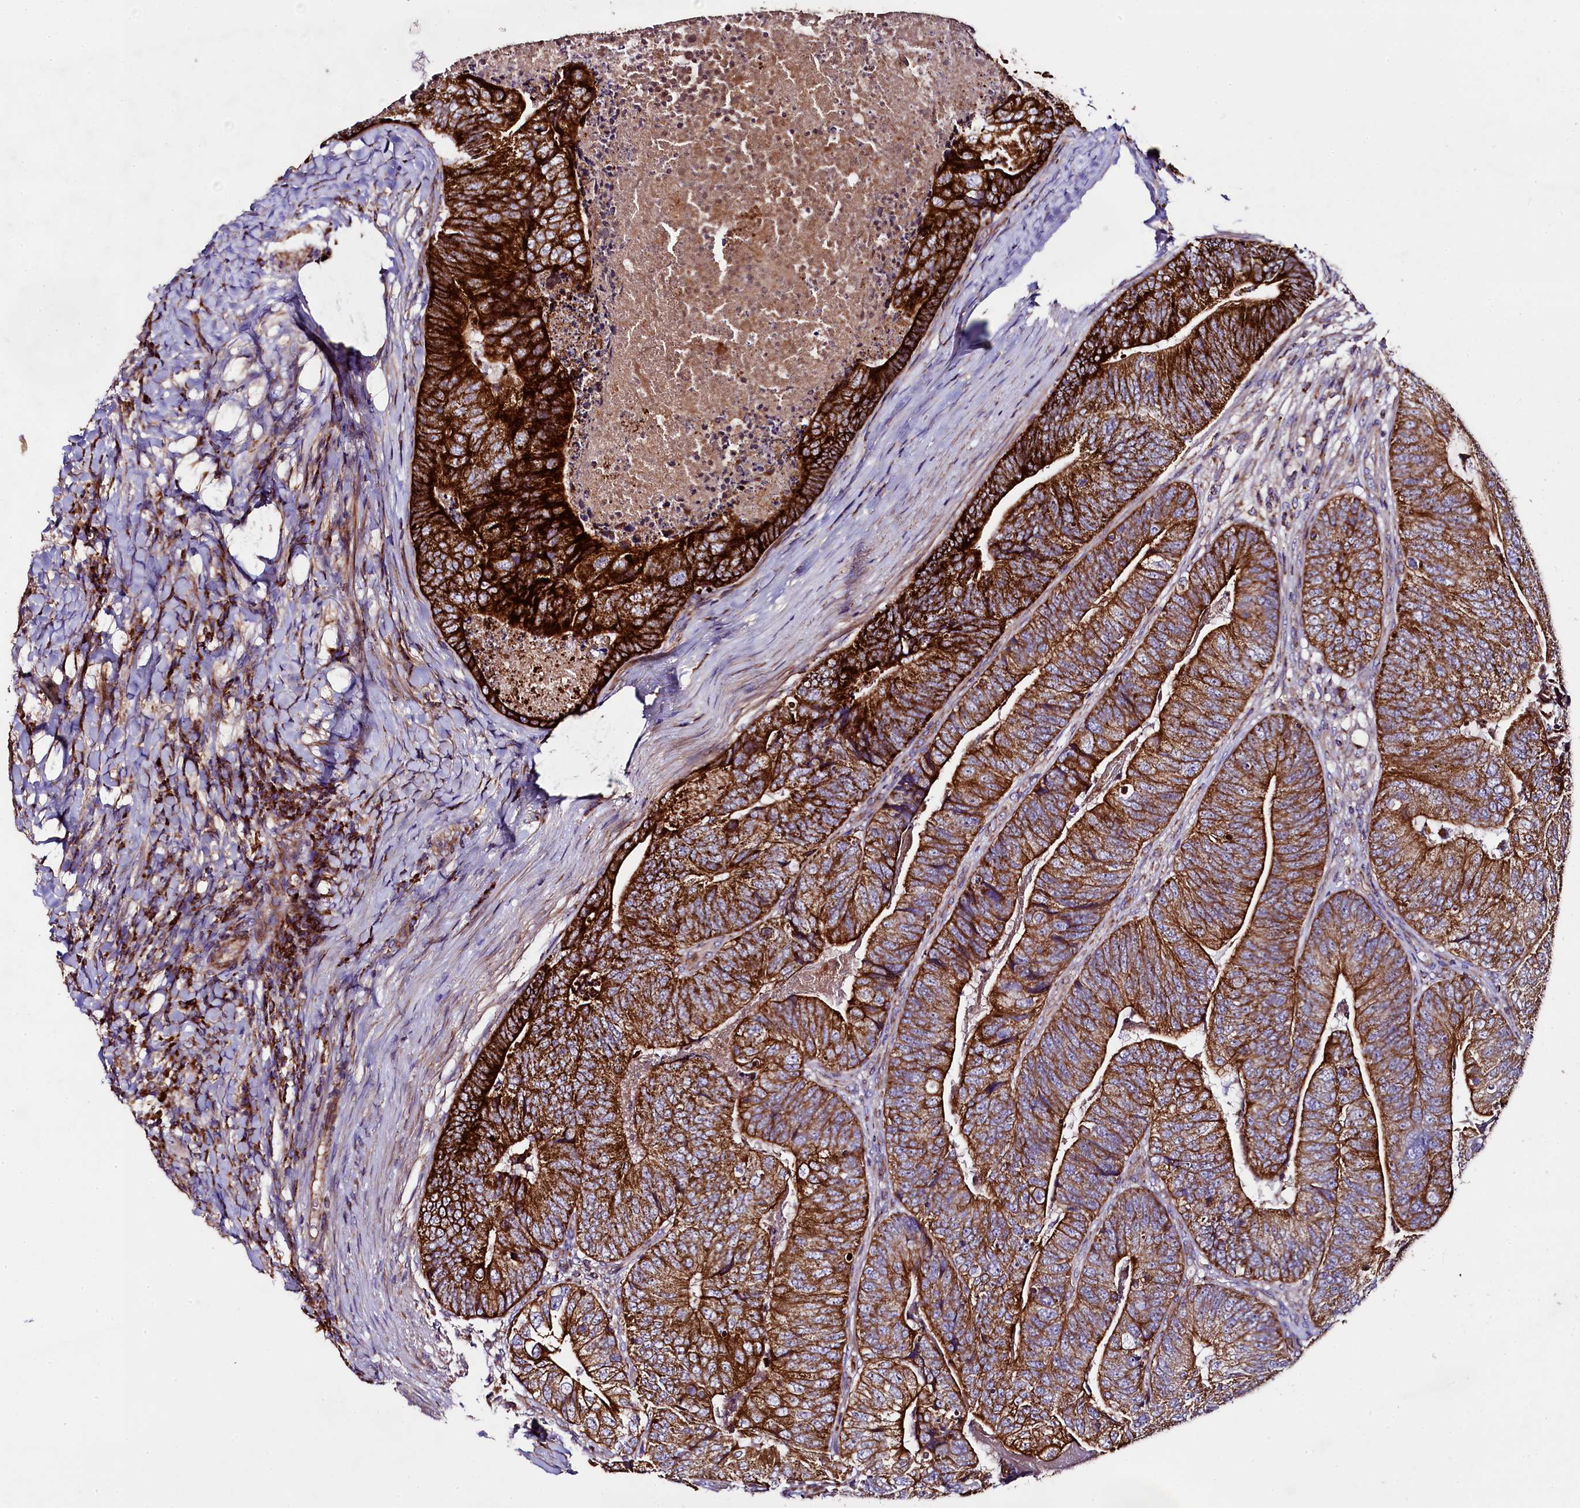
{"staining": {"intensity": "strong", "quantity": ">75%", "location": "cytoplasmic/membranous"}, "tissue": "colorectal cancer", "cell_type": "Tumor cells", "image_type": "cancer", "snomed": [{"axis": "morphology", "description": "Adenocarcinoma, NOS"}, {"axis": "topography", "description": "Colon"}], "caption": "Colorectal cancer (adenocarcinoma) stained for a protein displays strong cytoplasmic/membranous positivity in tumor cells.", "gene": "CLYBL", "patient": {"sex": "female", "age": 67}}